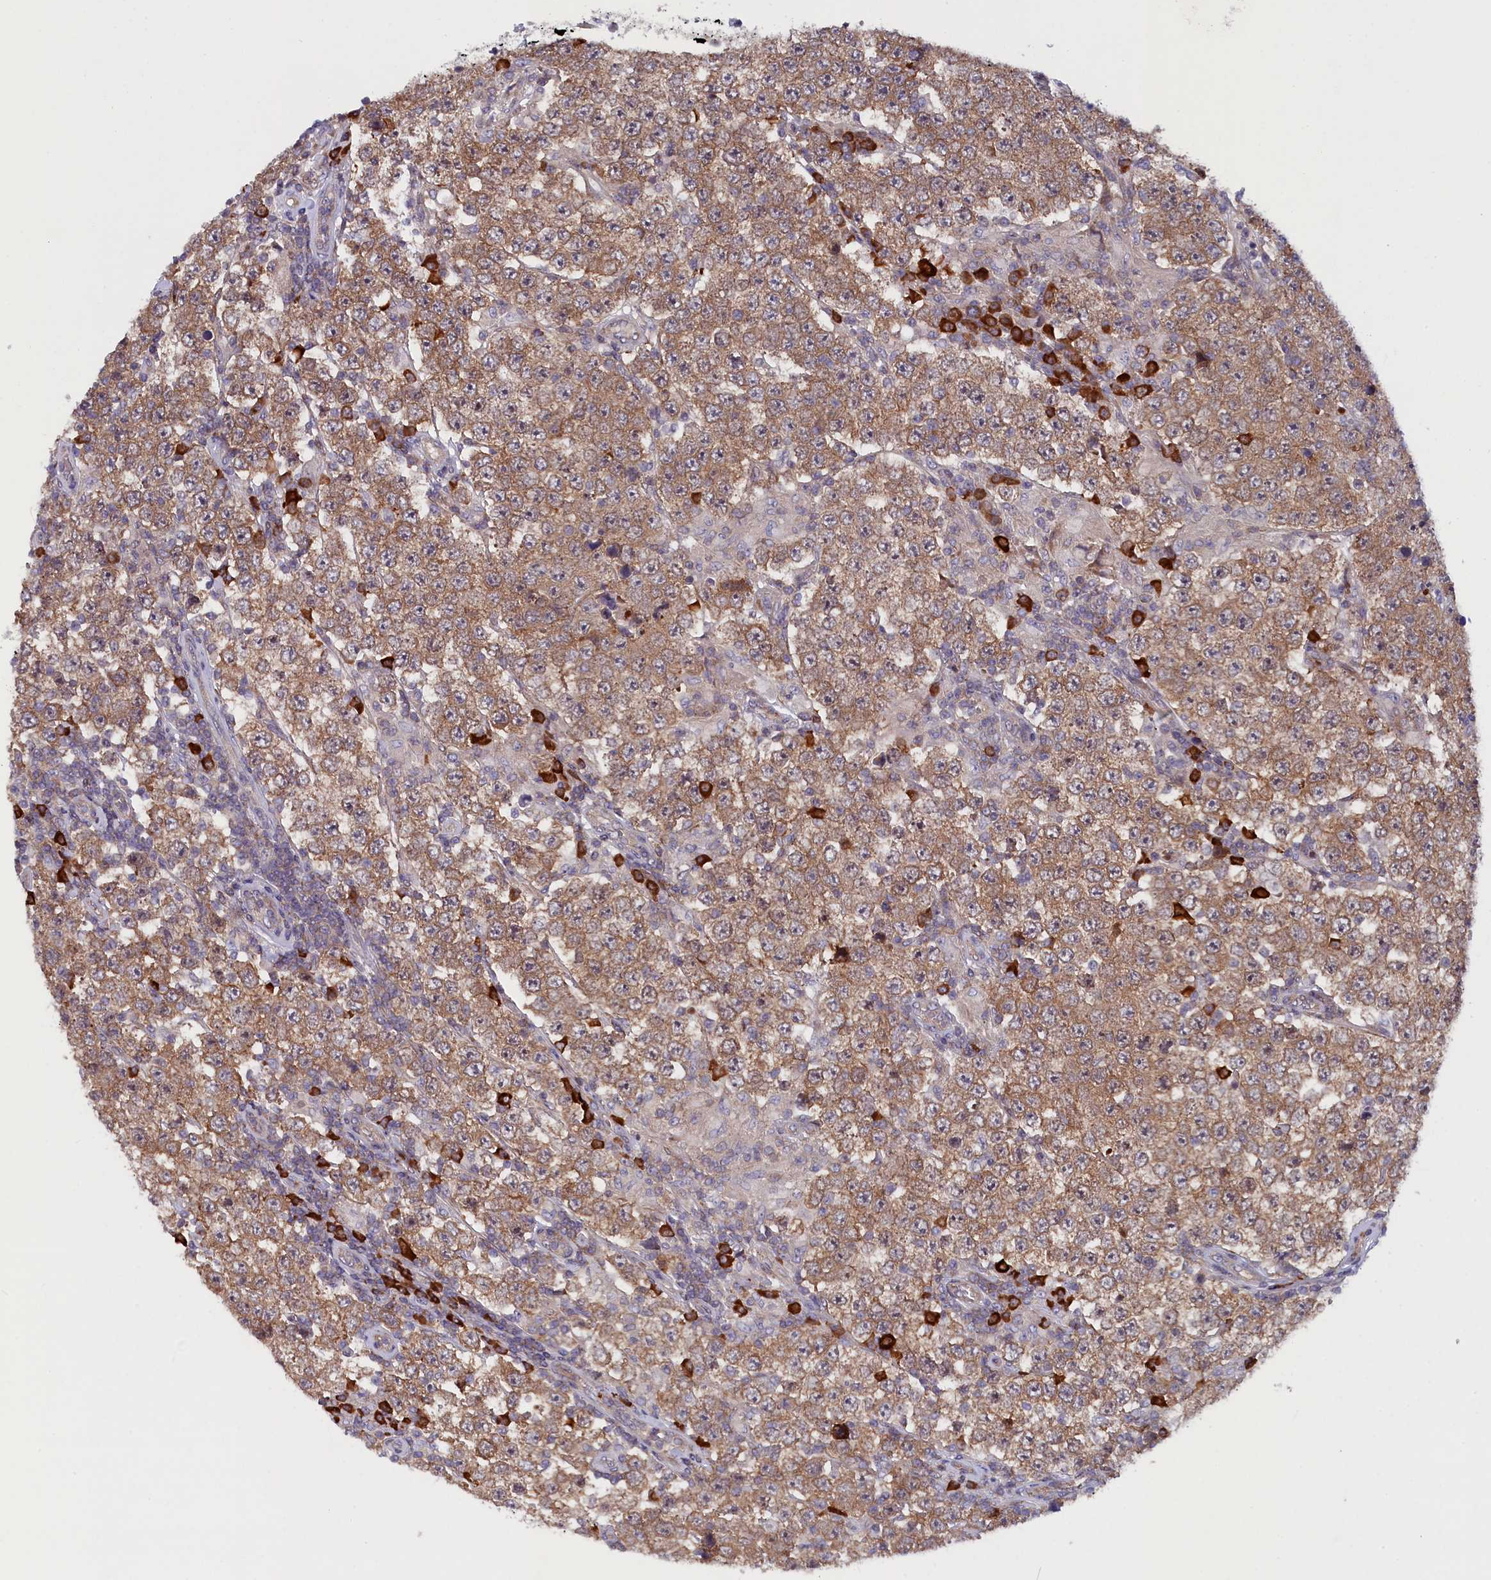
{"staining": {"intensity": "moderate", "quantity": ">75%", "location": "cytoplasmic/membranous"}, "tissue": "testis cancer", "cell_type": "Tumor cells", "image_type": "cancer", "snomed": [{"axis": "morphology", "description": "Normal tissue, NOS"}, {"axis": "morphology", "description": "Urothelial carcinoma, High grade"}, {"axis": "morphology", "description": "Seminoma, NOS"}, {"axis": "morphology", "description": "Carcinoma, Embryonal, NOS"}, {"axis": "topography", "description": "Urinary bladder"}, {"axis": "topography", "description": "Testis"}], "caption": "Protein analysis of testis cancer tissue shows moderate cytoplasmic/membranous expression in approximately >75% of tumor cells.", "gene": "JPT2", "patient": {"sex": "male", "age": 41}}